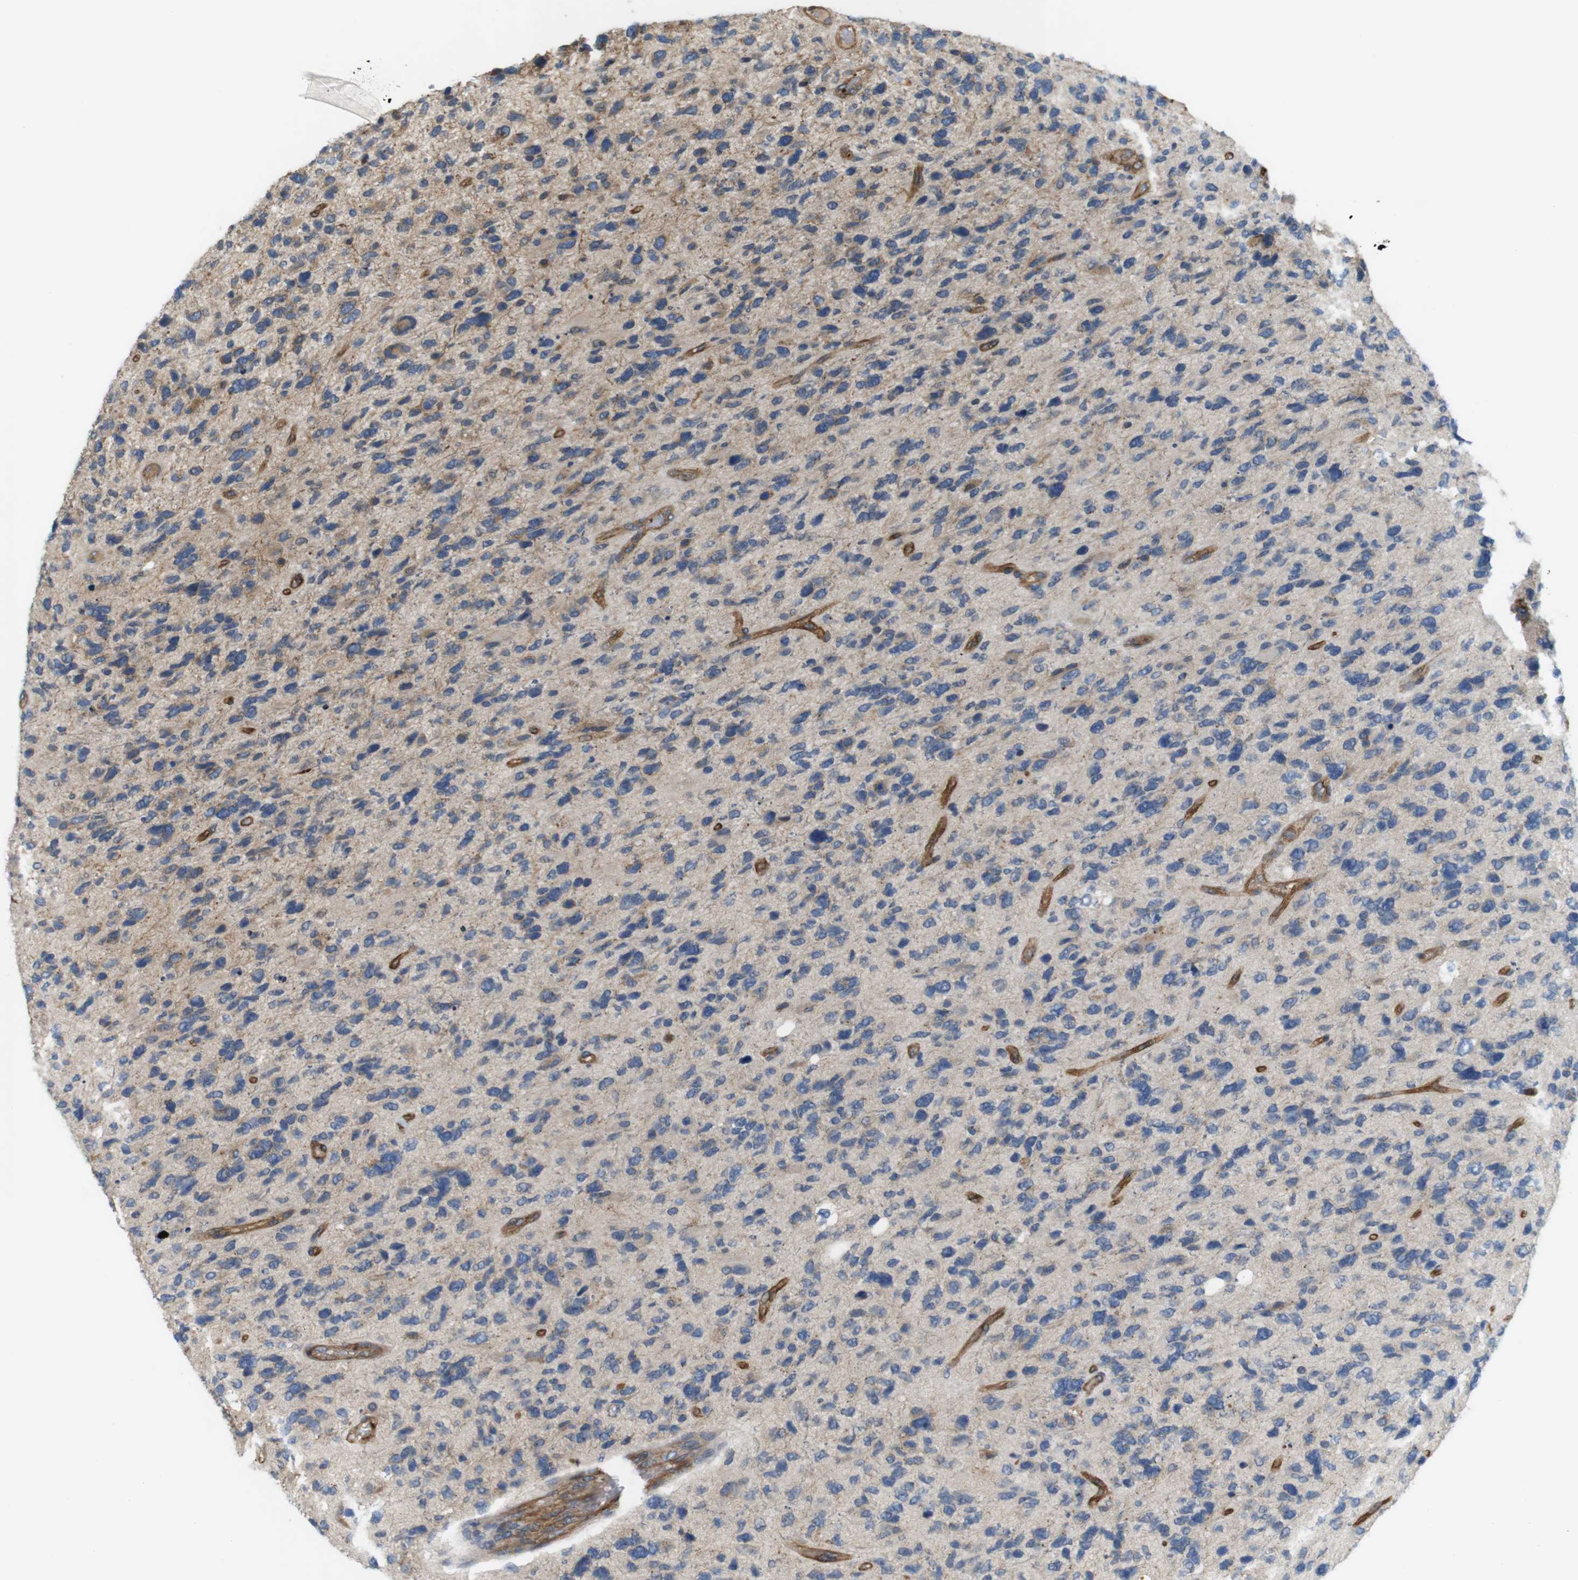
{"staining": {"intensity": "weak", "quantity": ">75%", "location": "cytoplasmic/membranous"}, "tissue": "glioma", "cell_type": "Tumor cells", "image_type": "cancer", "snomed": [{"axis": "morphology", "description": "Glioma, malignant, High grade"}, {"axis": "topography", "description": "Brain"}], "caption": "Brown immunohistochemical staining in malignant glioma (high-grade) reveals weak cytoplasmic/membranous positivity in approximately >75% of tumor cells.", "gene": "BVES", "patient": {"sex": "female", "age": 58}}